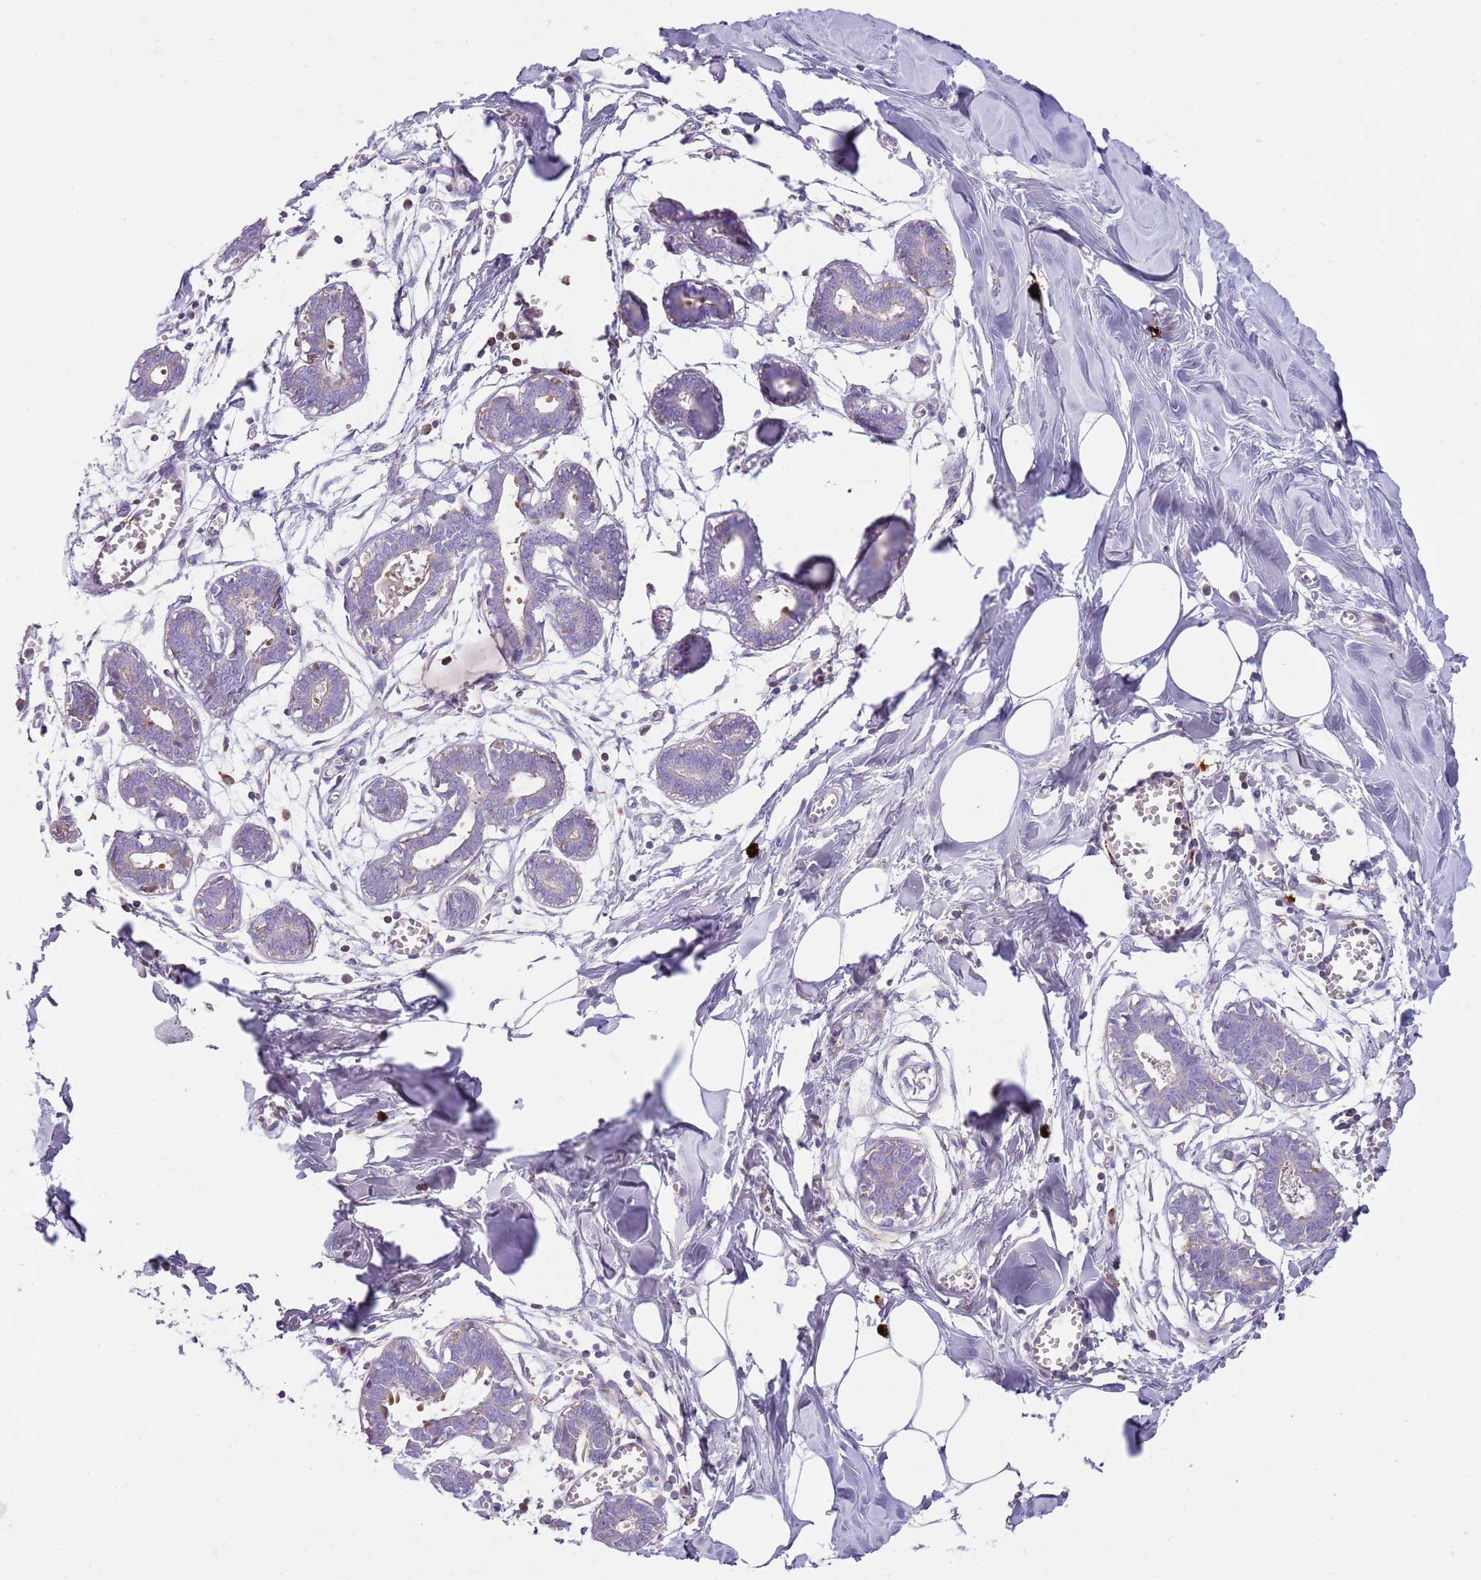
{"staining": {"intensity": "negative", "quantity": "none", "location": "none"}, "tissue": "breast", "cell_type": "Adipocytes", "image_type": "normal", "snomed": [{"axis": "morphology", "description": "Normal tissue, NOS"}, {"axis": "topography", "description": "Breast"}], "caption": "Human breast stained for a protein using IHC demonstrates no expression in adipocytes.", "gene": "FPR1", "patient": {"sex": "female", "age": 27}}